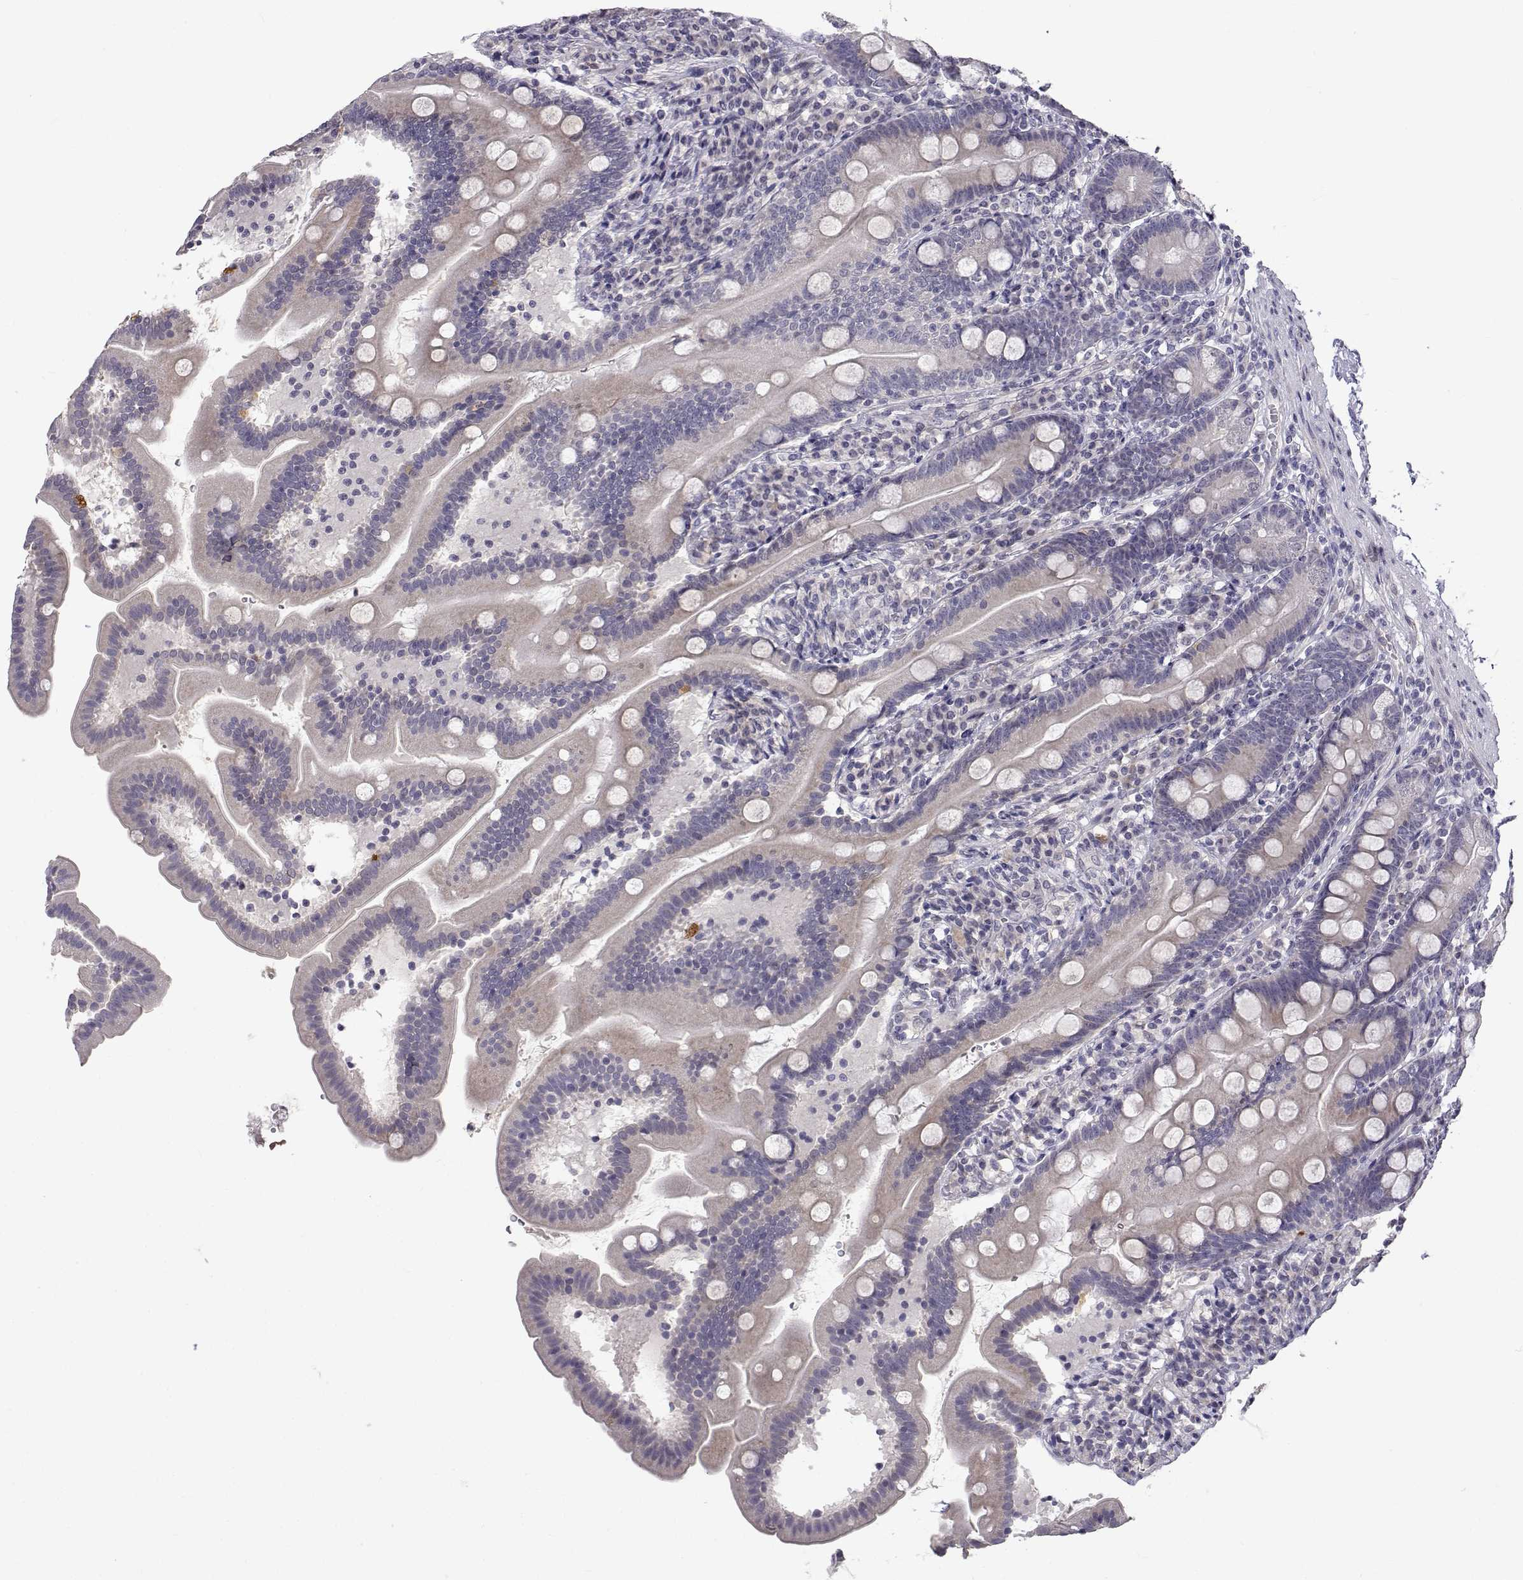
{"staining": {"intensity": "negative", "quantity": "none", "location": "none"}, "tissue": "duodenum", "cell_type": "Glandular cells", "image_type": "normal", "snomed": [{"axis": "morphology", "description": "Normal tissue, NOS"}, {"axis": "topography", "description": "Duodenum"}], "caption": "The histopathology image displays no staining of glandular cells in normal duodenum. (DAB (3,3'-diaminobenzidine) IHC with hematoxylin counter stain).", "gene": "SLC6A3", "patient": {"sex": "female", "age": 67}}